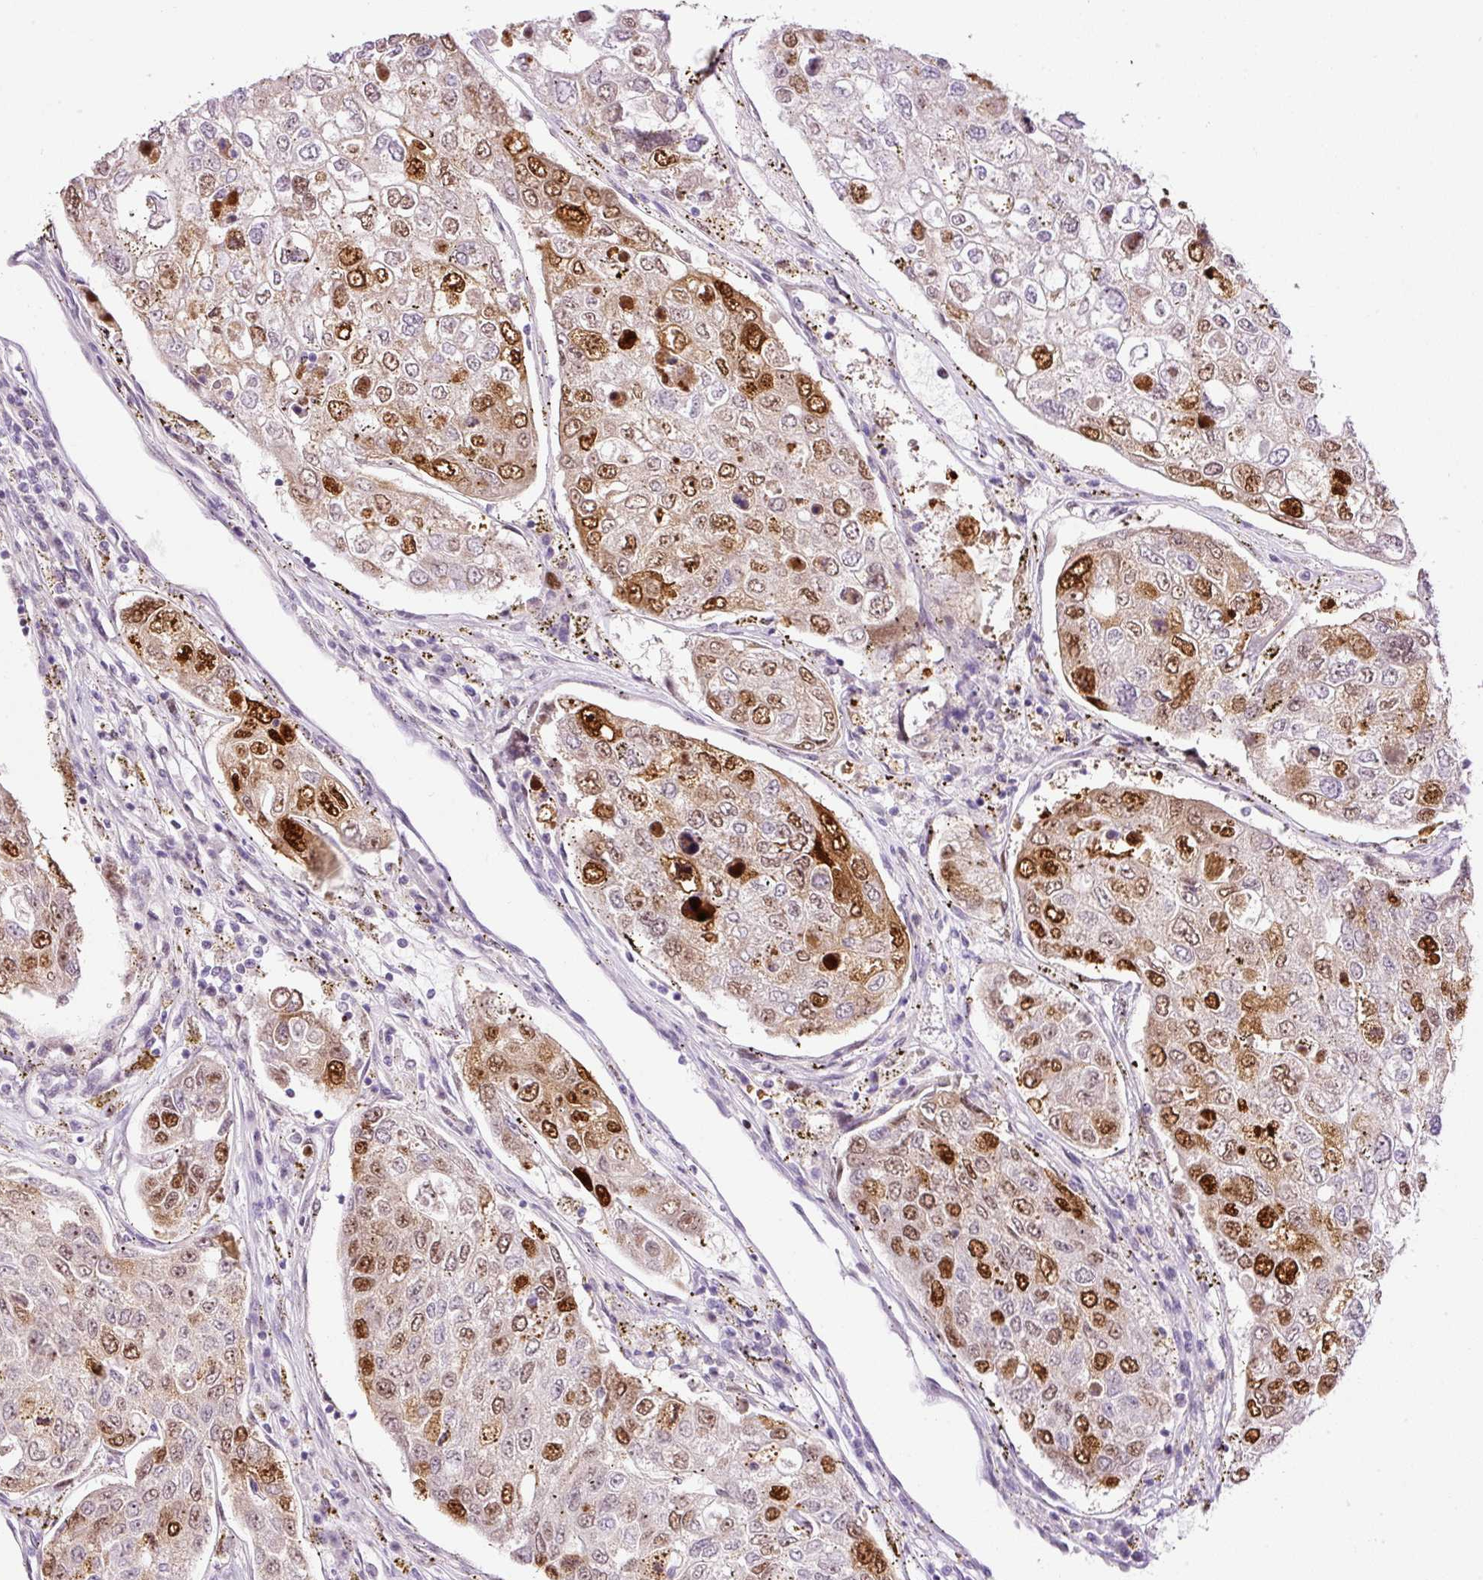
{"staining": {"intensity": "strong", "quantity": "25%-75%", "location": "cytoplasmic/membranous,nuclear"}, "tissue": "urothelial cancer", "cell_type": "Tumor cells", "image_type": "cancer", "snomed": [{"axis": "morphology", "description": "Urothelial carcinoma, High grade"}, {"axis": "topography", "description": "Lymph node"}, {"axis": "topography", "description": "Urinary bladder"}], "caption": "Immunohistochemical staining of human urothelial cancer exhibits high levels of strong cytoplasmic/membranous and nuclear protein expression in about 25%-75% of tumor cells.", "gene": "KPNA2", "patient": {"sex": "male", "age": 51}}